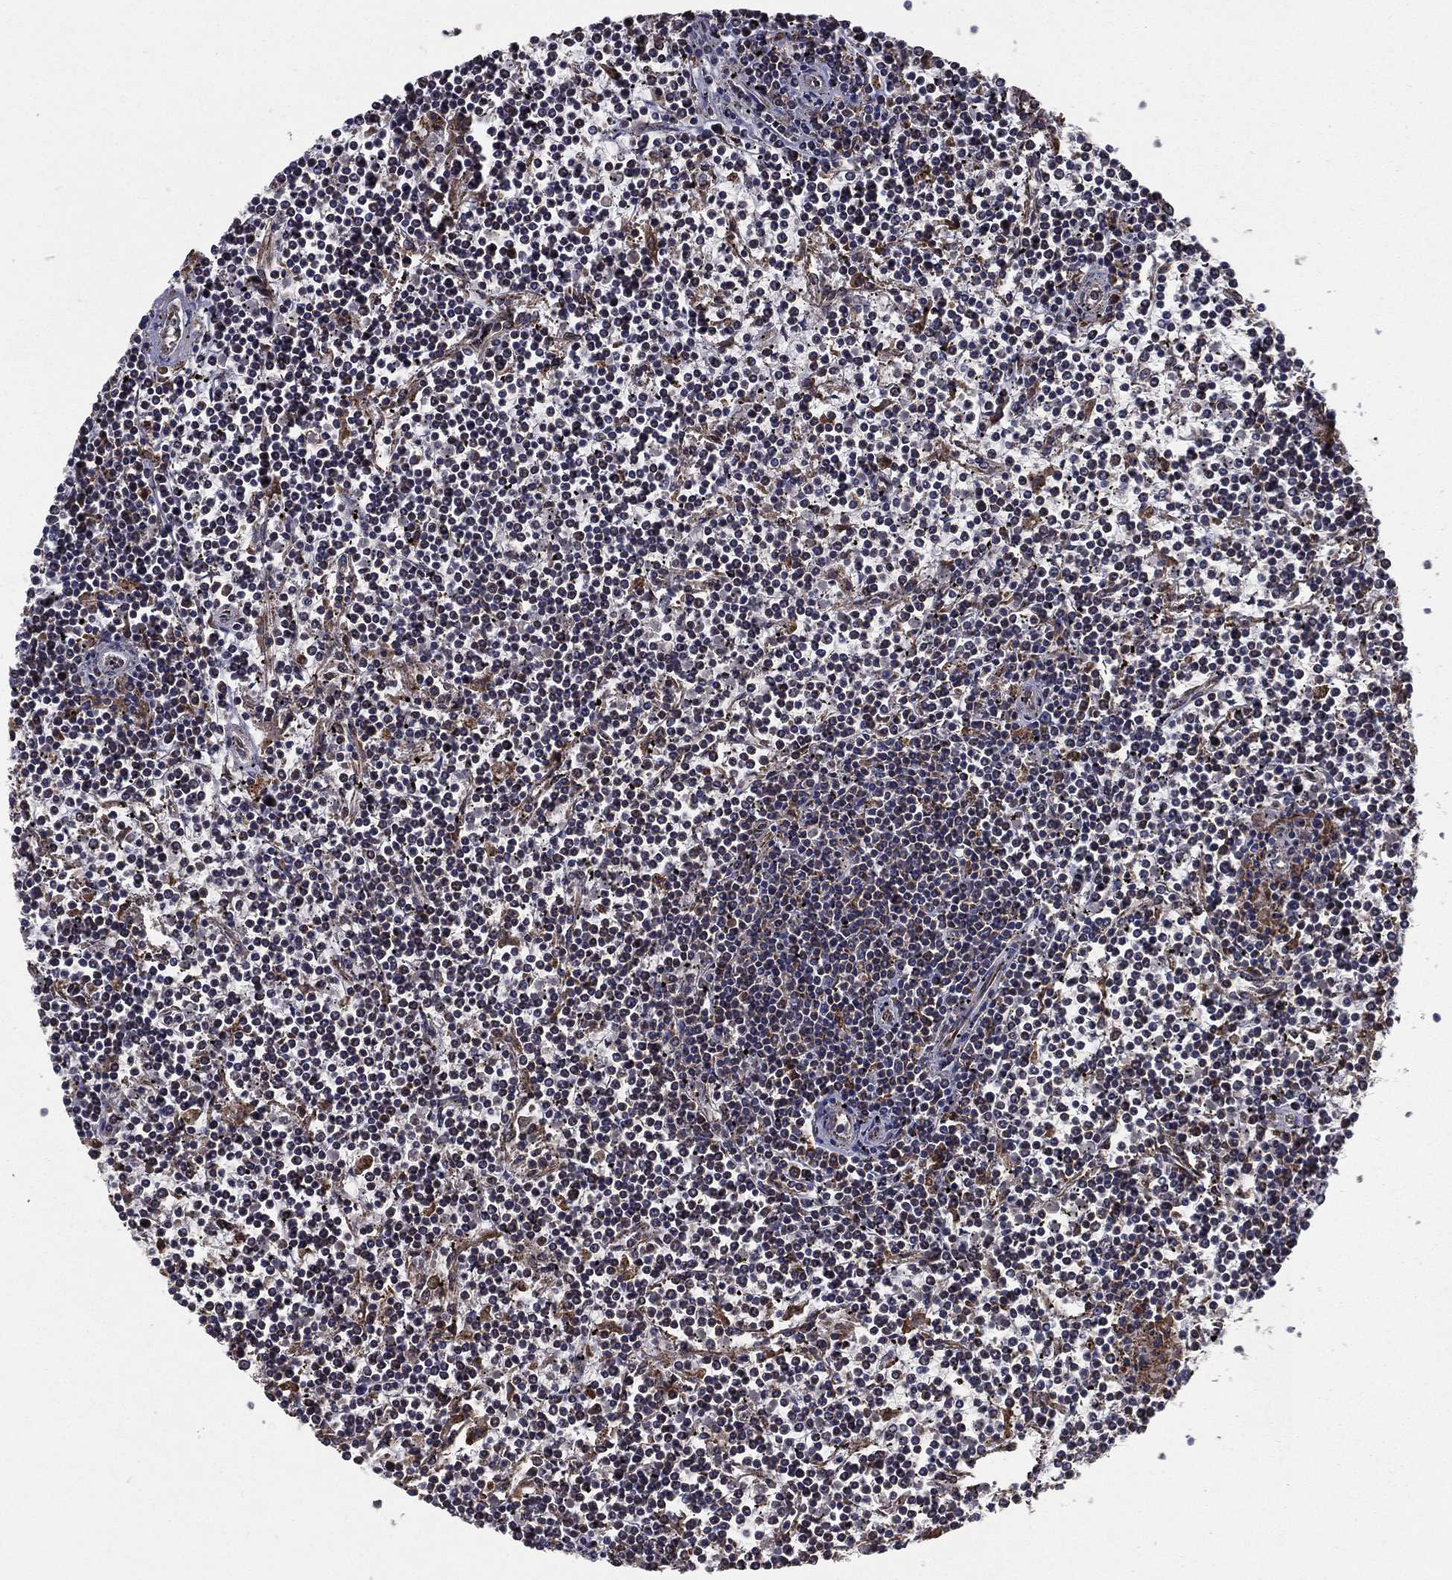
{"staining": {"intensity": "moderate", "quantity": "<25%", "location": "cytoplasmic/membranous"}, "tissue": "lymphoma", "cell_type": "Tumor cells", "image_type": "cancer", "snomed": [{"axis": "morphology", "description": "Malignant lymphoma, non-Hodgkin's type, Low grade"}, {"axis": "topography", "description": "Spleen"}], "caption": "High-magnification brightfield microscopy of lymphoma stained with DAB (3,3'-diaminobenzidine) (brown) and counterstained with hematoxylin (blue). tumor cells exhibit moderate cytoplasmic/membranous expression is present in approximately<25% of cells.", "gene": "MT-CYB", "patient": {"sex": "female", "age": 19}}